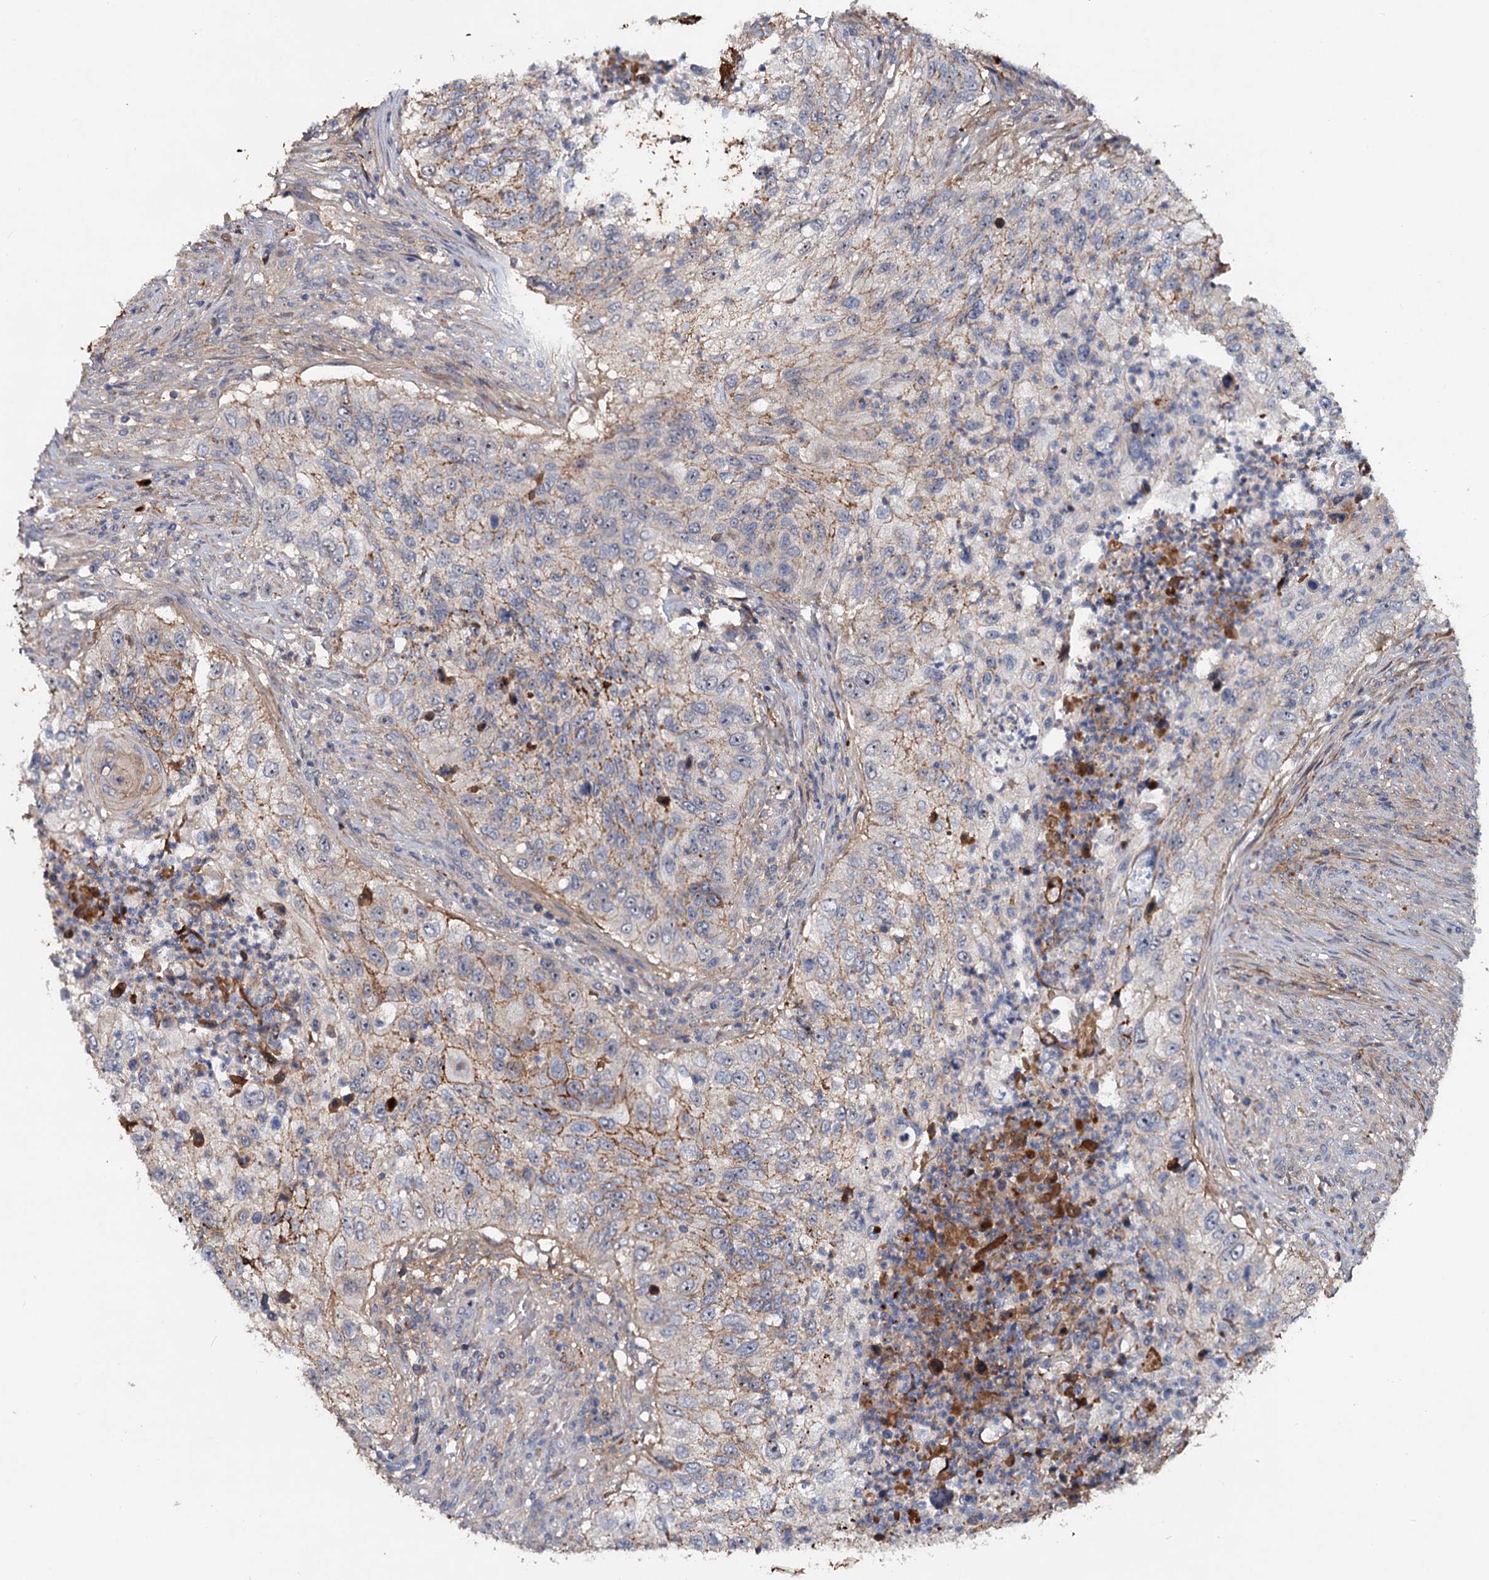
{"staining": {"intensity": "moderate", "quantity": "25%-75%", "location": "cytoplasmic/membranous"}, "tissue": "urothelial cancer", "cell_type": "Tumor cells", "image_type": "cancer", "snomed": [{"axis": "morphology", "description": "Urothelial carcinoma, High grade"}, {"axis": "topography", "description": "Urinary bladder"}], "caption": "Immunohistochemical staining of human urothelial carcinoma (high-grade) reveals medium levels of moderate cytoplasmic/membranous expression in approximately 25%-75% of tumor cells.", "gene": "CHRD", "patient": {"sex": "female", "age": 60}}